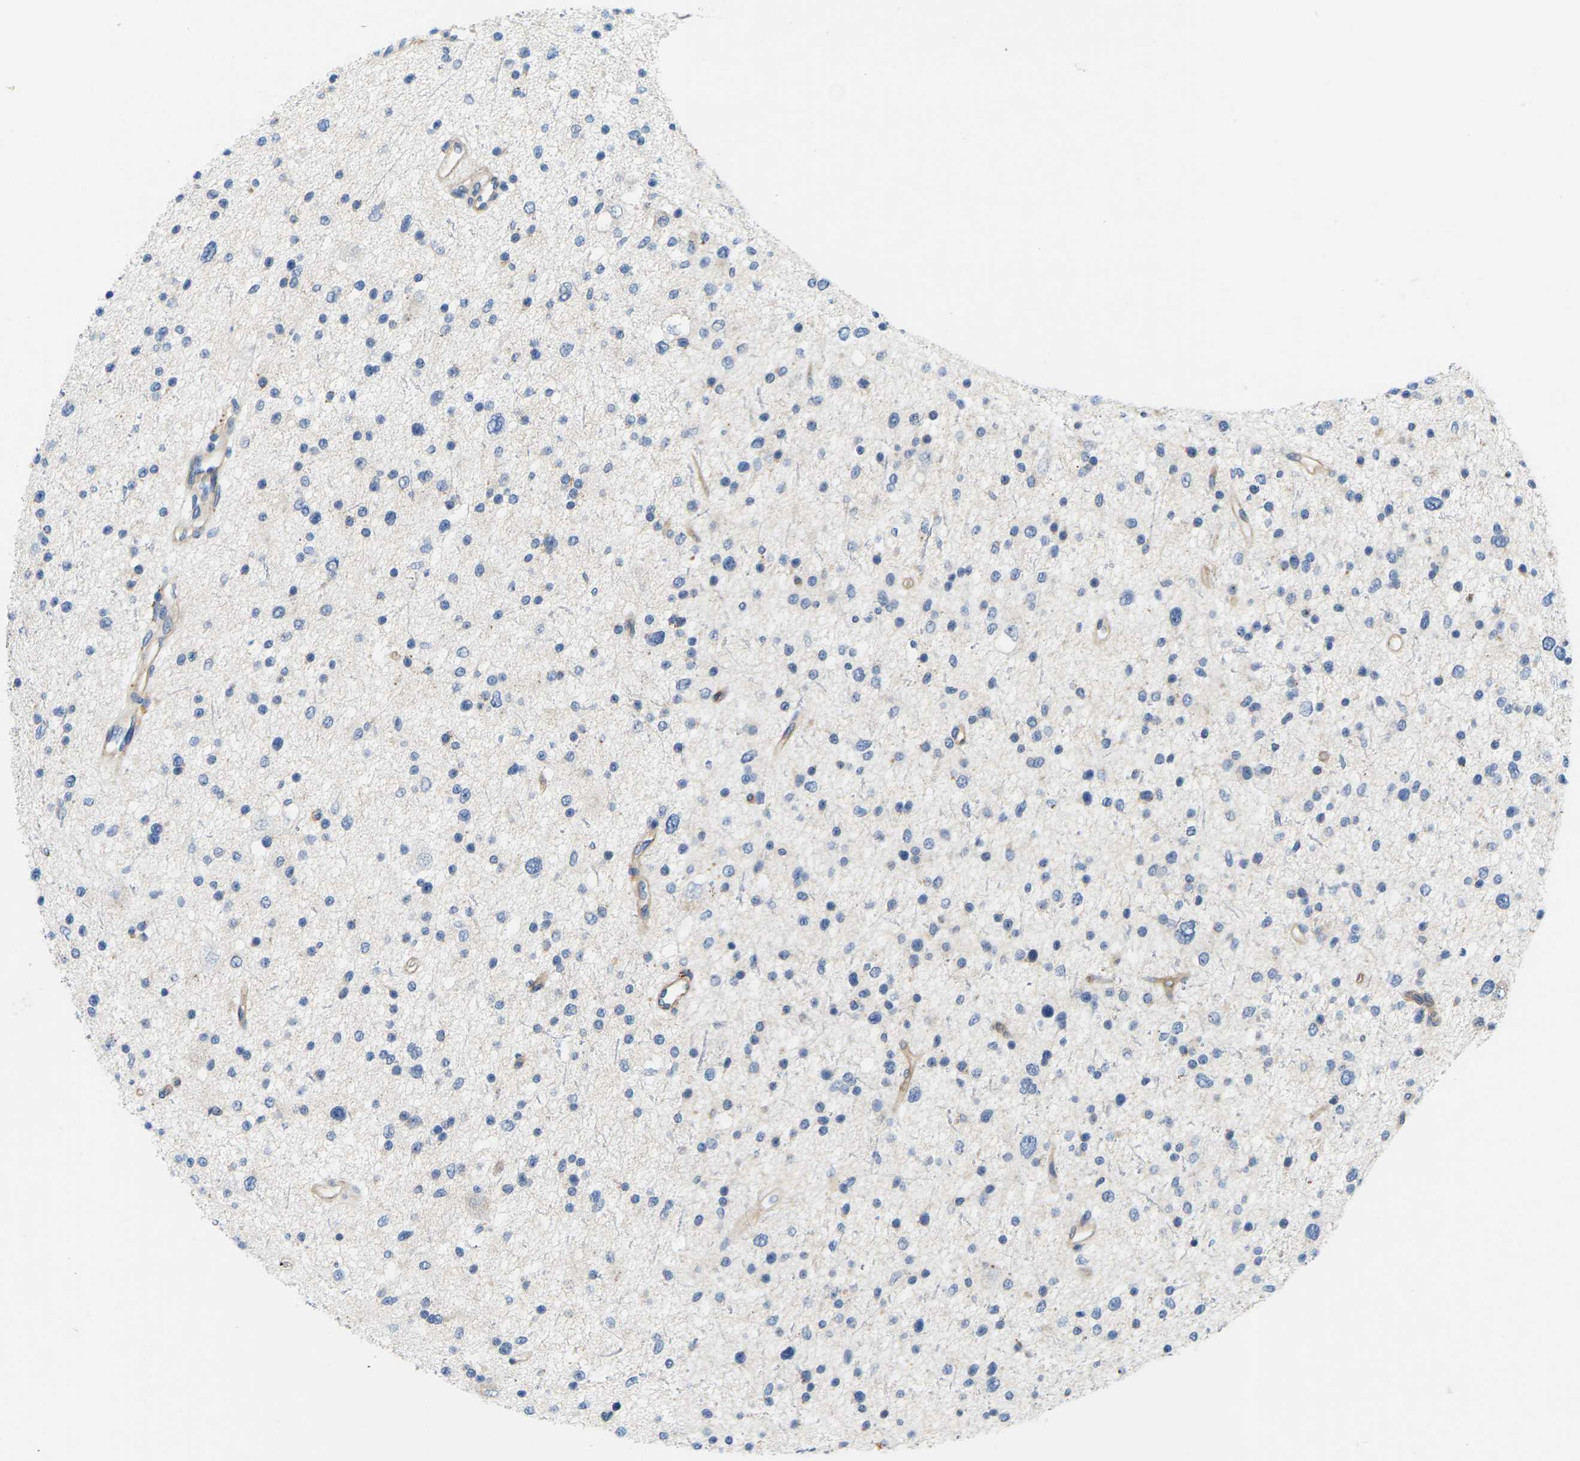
{"staining": {"intensity": "negative", "quantity": "none", "location": "none"}, "tissue": "glioma", "cell_type": "Tumor cells", "image_type": "cancer", "snomed": [{"axis": "morphology", "description": "Glioma, malignant, Low grade"}, {"axis": "topography", "description": "Brain"}], "caption": "Malignant glioma (low-grade) was stained to show a protein in brown. There is no significant expression in tumor cells. Nuclei are stained in blue.", "gene": "ITGA5", "patient": {"sex": "female", "age": 37}}